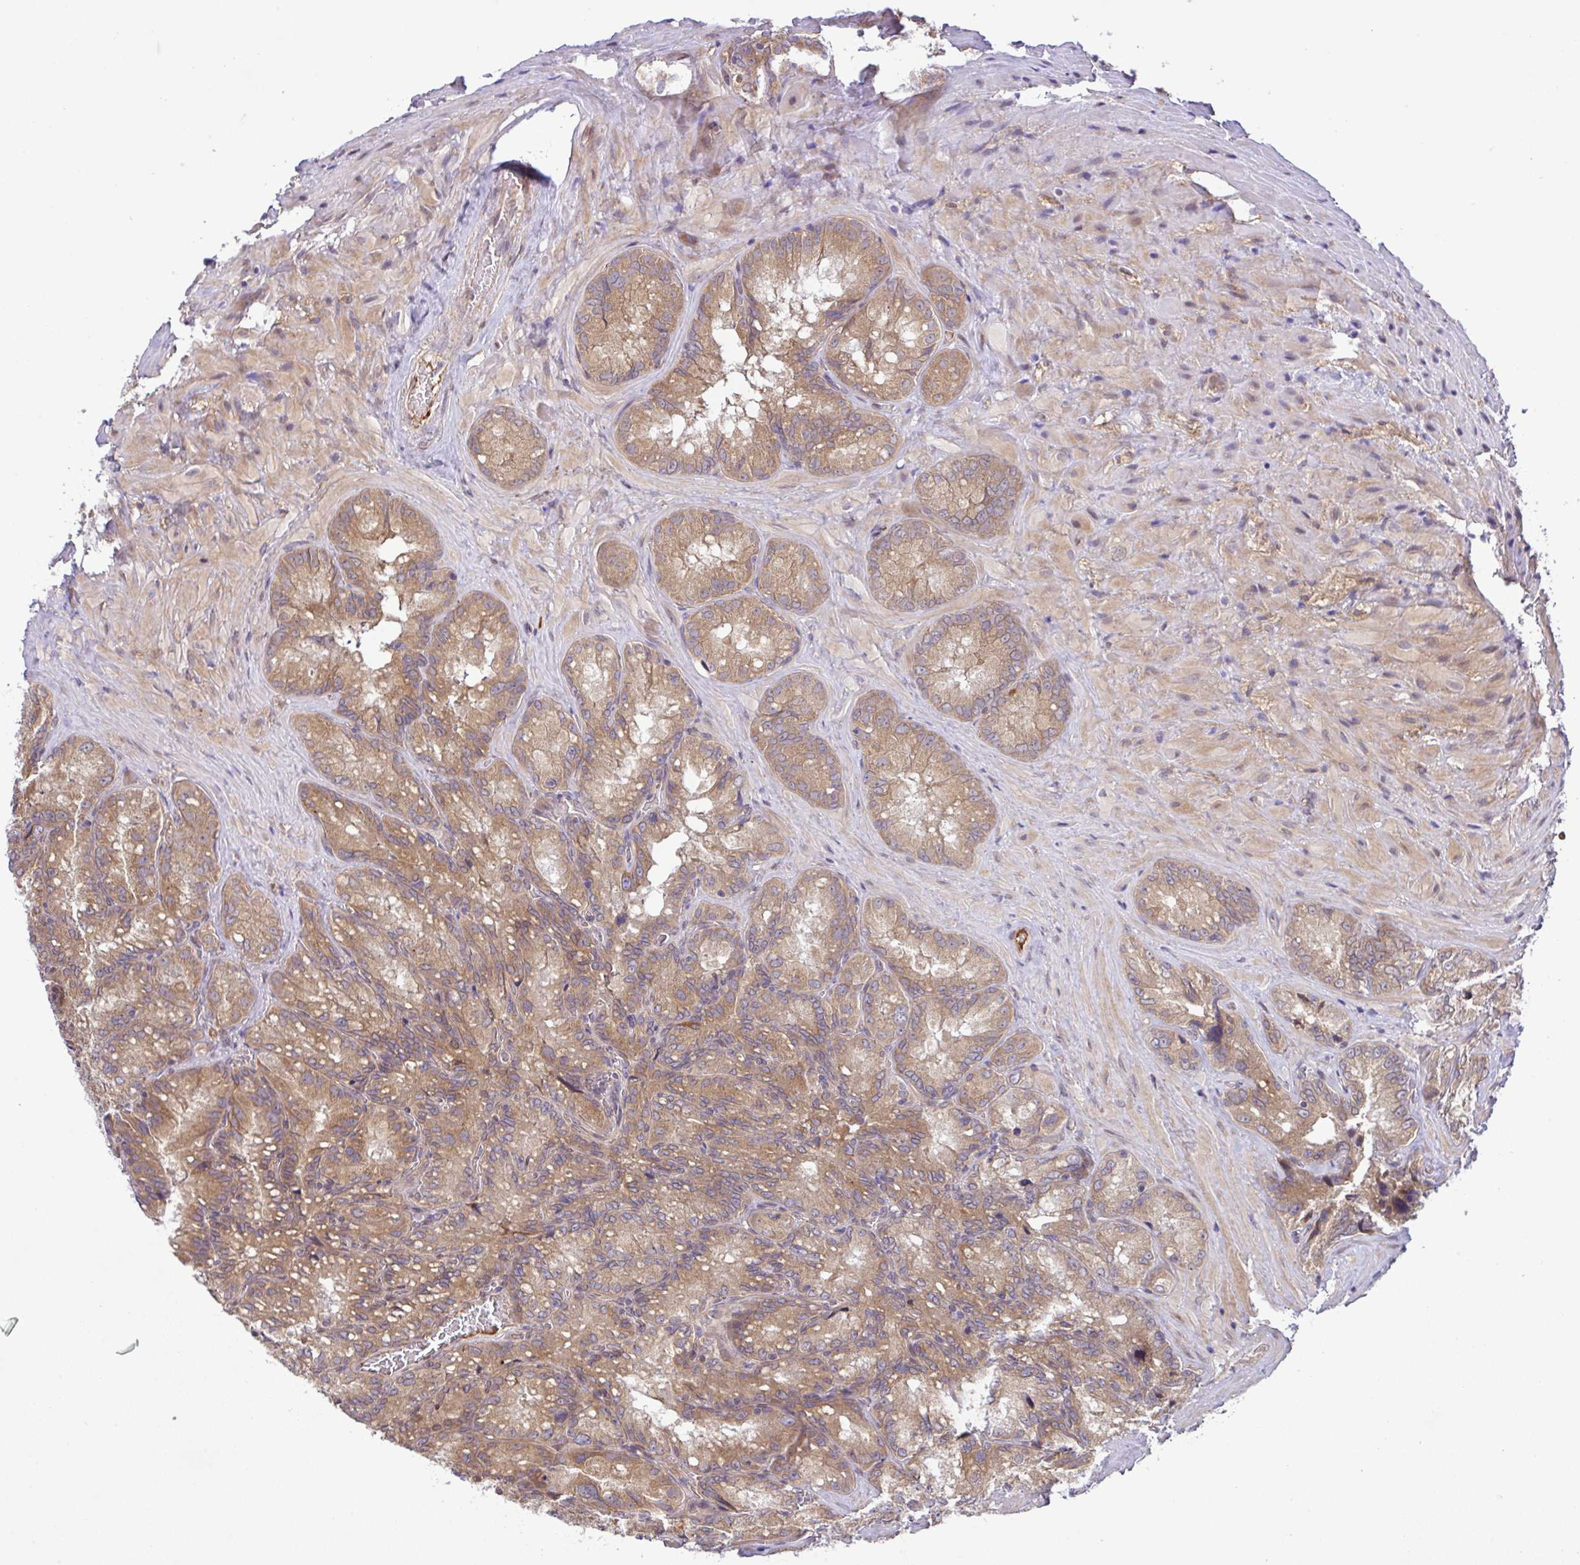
{"staining": {"intensity": "moderate", "quantity": ">75%", "location": "cytoplasmic/membranous"}, "tissue": "seminal vesicle", "cell_type": "Glandular cells", "image_type": "normal", "snomed": [{"axis": "morphology", "description": "Normal tissue, NOS"}, {"axis": "topography", "description": "Seminal veicle"}], "caption": "The histopathology image displays staining of benign seminal vesicle, revealing moderate cytoplasmic/membranous protein positivity (brown color) within glandular cells.", "gene": "UBE4A", "patient": {"sex": "male", "age": 47}}